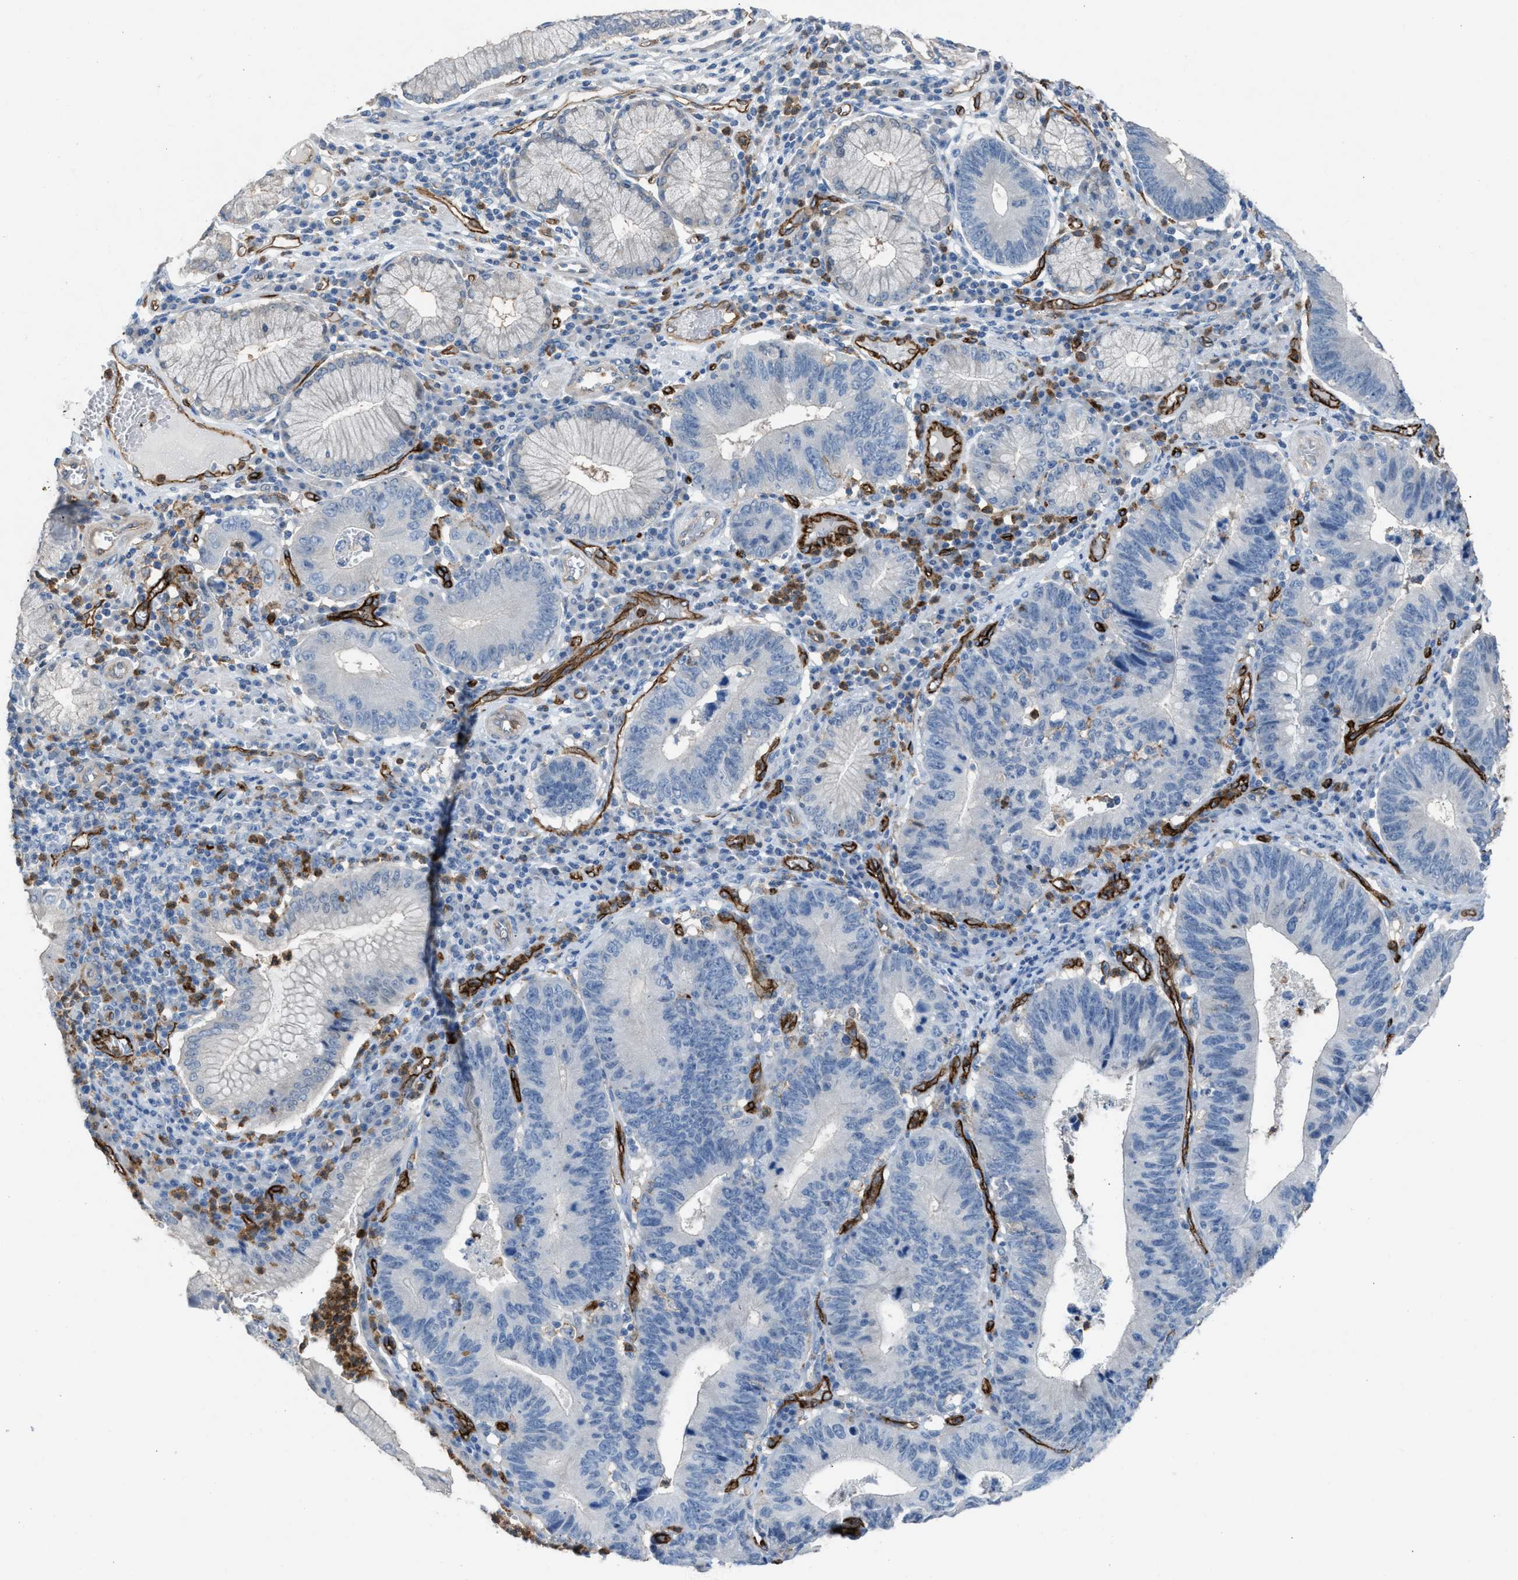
{"staining": {"intensity": "negative", "quantity": "none", "location": "none"}, "tissue": "stomach cancer", "cell_type": "Tumor cells", "image_type": "cancer", "snomed": [{"axis": "morphology", "description": "Adenocarcinoma, NOS"}, {"axis": "topography", "description": "Stomach"}], "caption": "Tumor cells are negative for protein expression in human stomach adenocarcinoma.", "gene": "DYSF", "patient": {"sex": "male", "age": 59}}